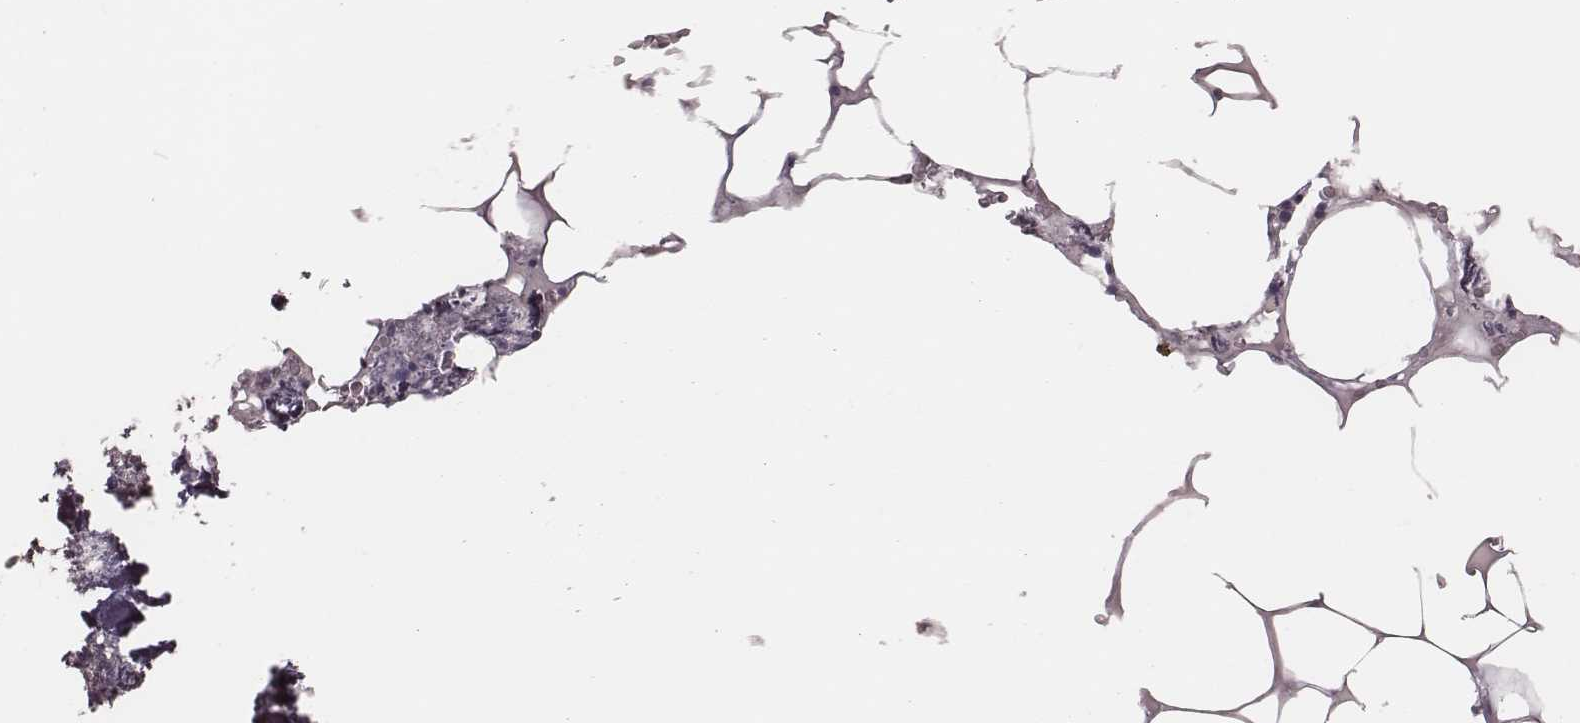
{"staining": {"intensity": "negative", "quantity": "none", "location": "none"}, "tissue": "bone marrow", "cell_type": "Hematopoietic cells", "image_type": "normal", "snomed": [{"axis": "morphology", "description": "Normal tissue, NOS"}, {"axis": "topography", "description": "Bone marrow"}], "caption": "IHC photomicrograph of normal bone marrow: bone marrow stained with DAB (3,3'-diaminobenzidine) reveals no significant protein positivity in hematopoietic cells. (IHC, brightfield microscopy, high magnification).", "gene": "PDCD1", "patient": {"sex": "male", "age": 54}}